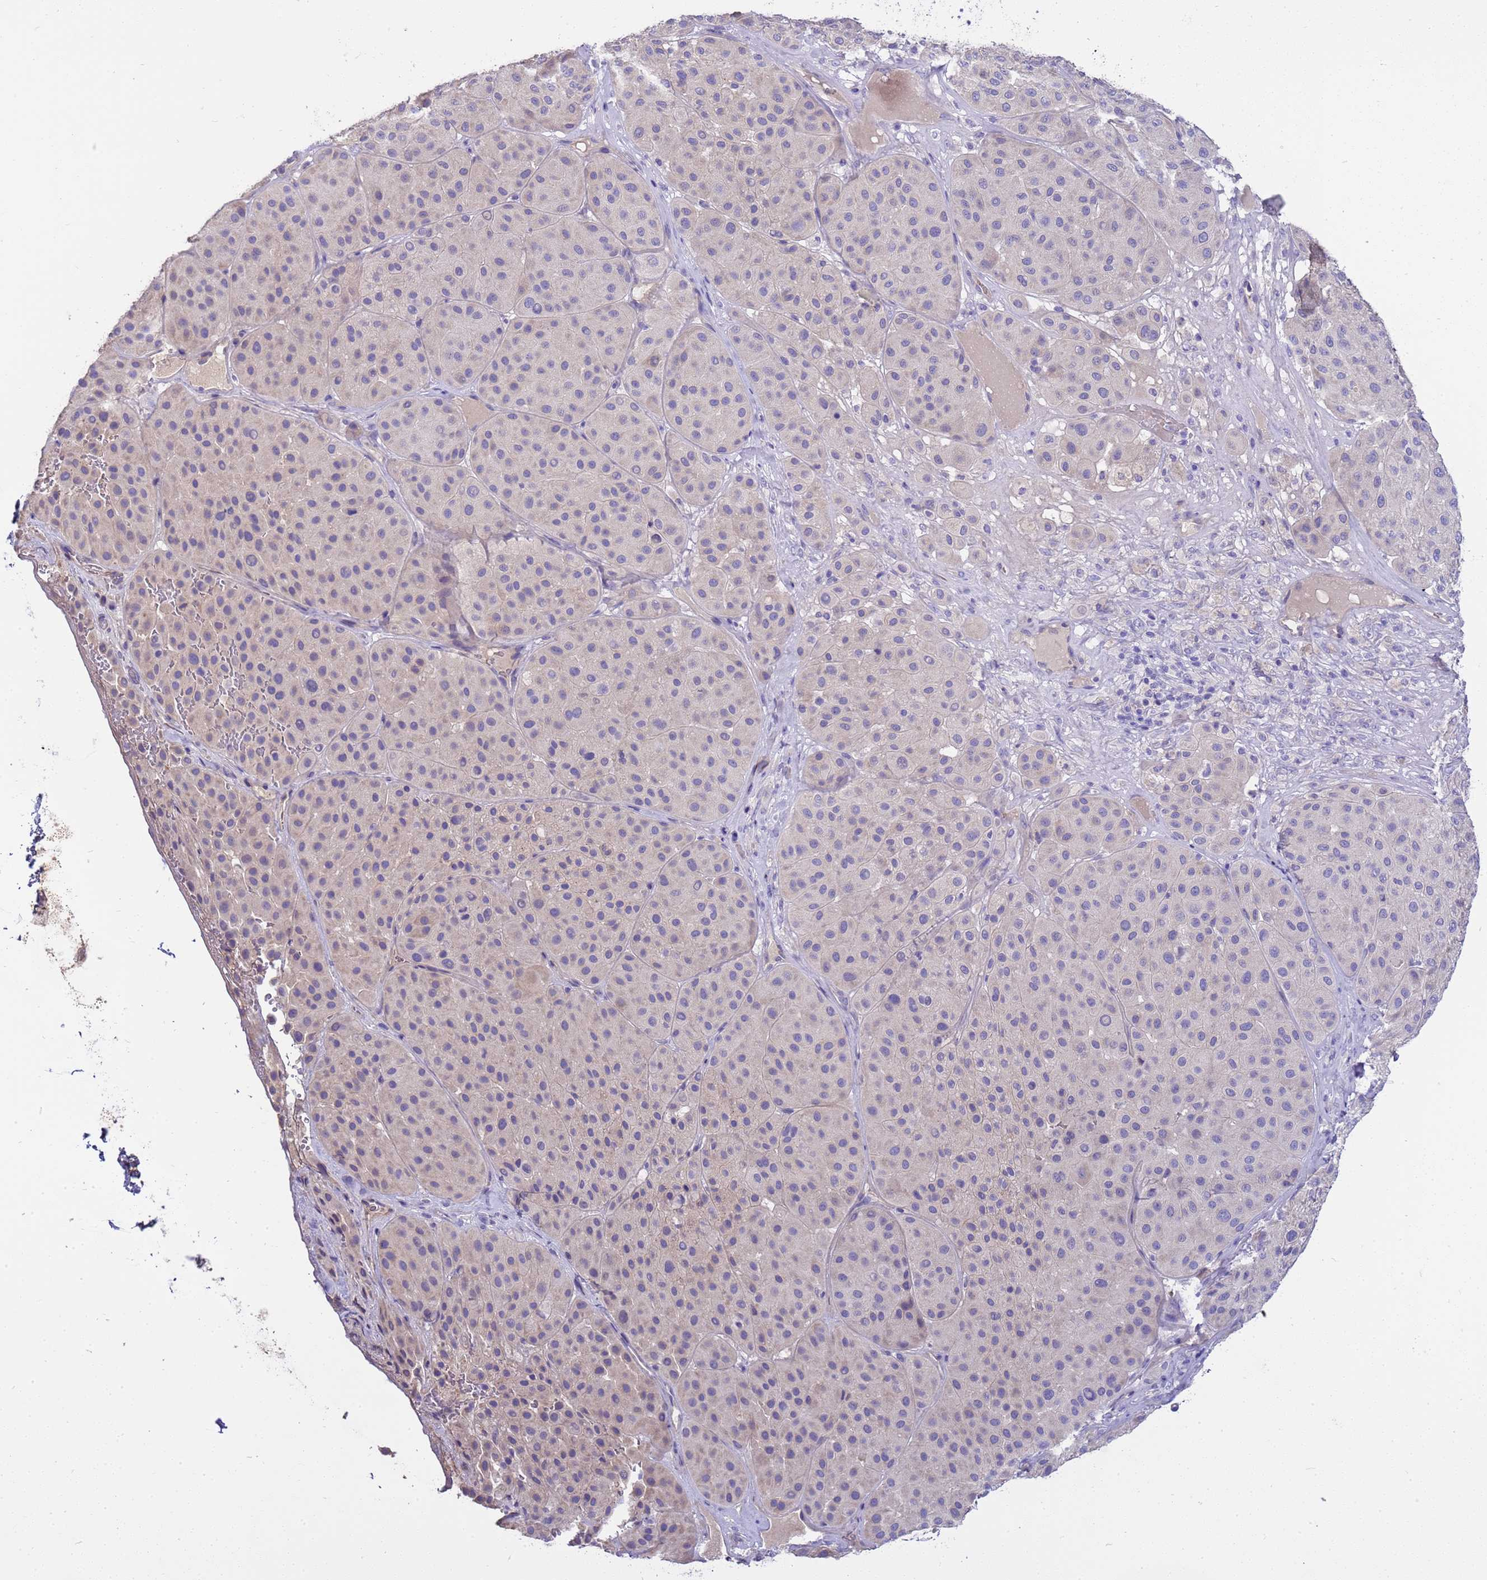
{"staining": {"intensity": "negative", "quantity": "none", "location": "none"}, "tissue": "melanoma", "cell_type": "Tumor cells", "image_type": "cancer", "snomed": [{"axis": "morphology", "description": "Malignant melanoma, Metastatic site"}, {"axis": "topography", "description": "Smooth muscle"}], "caption": "Immunohistochemistry (IHC) micrograph of human melanoma stained for a protein (brown), which shows no staining in tumor cells.", "gene": "RIPPLY2", "patient": {"sex": "male", "age": 41}}